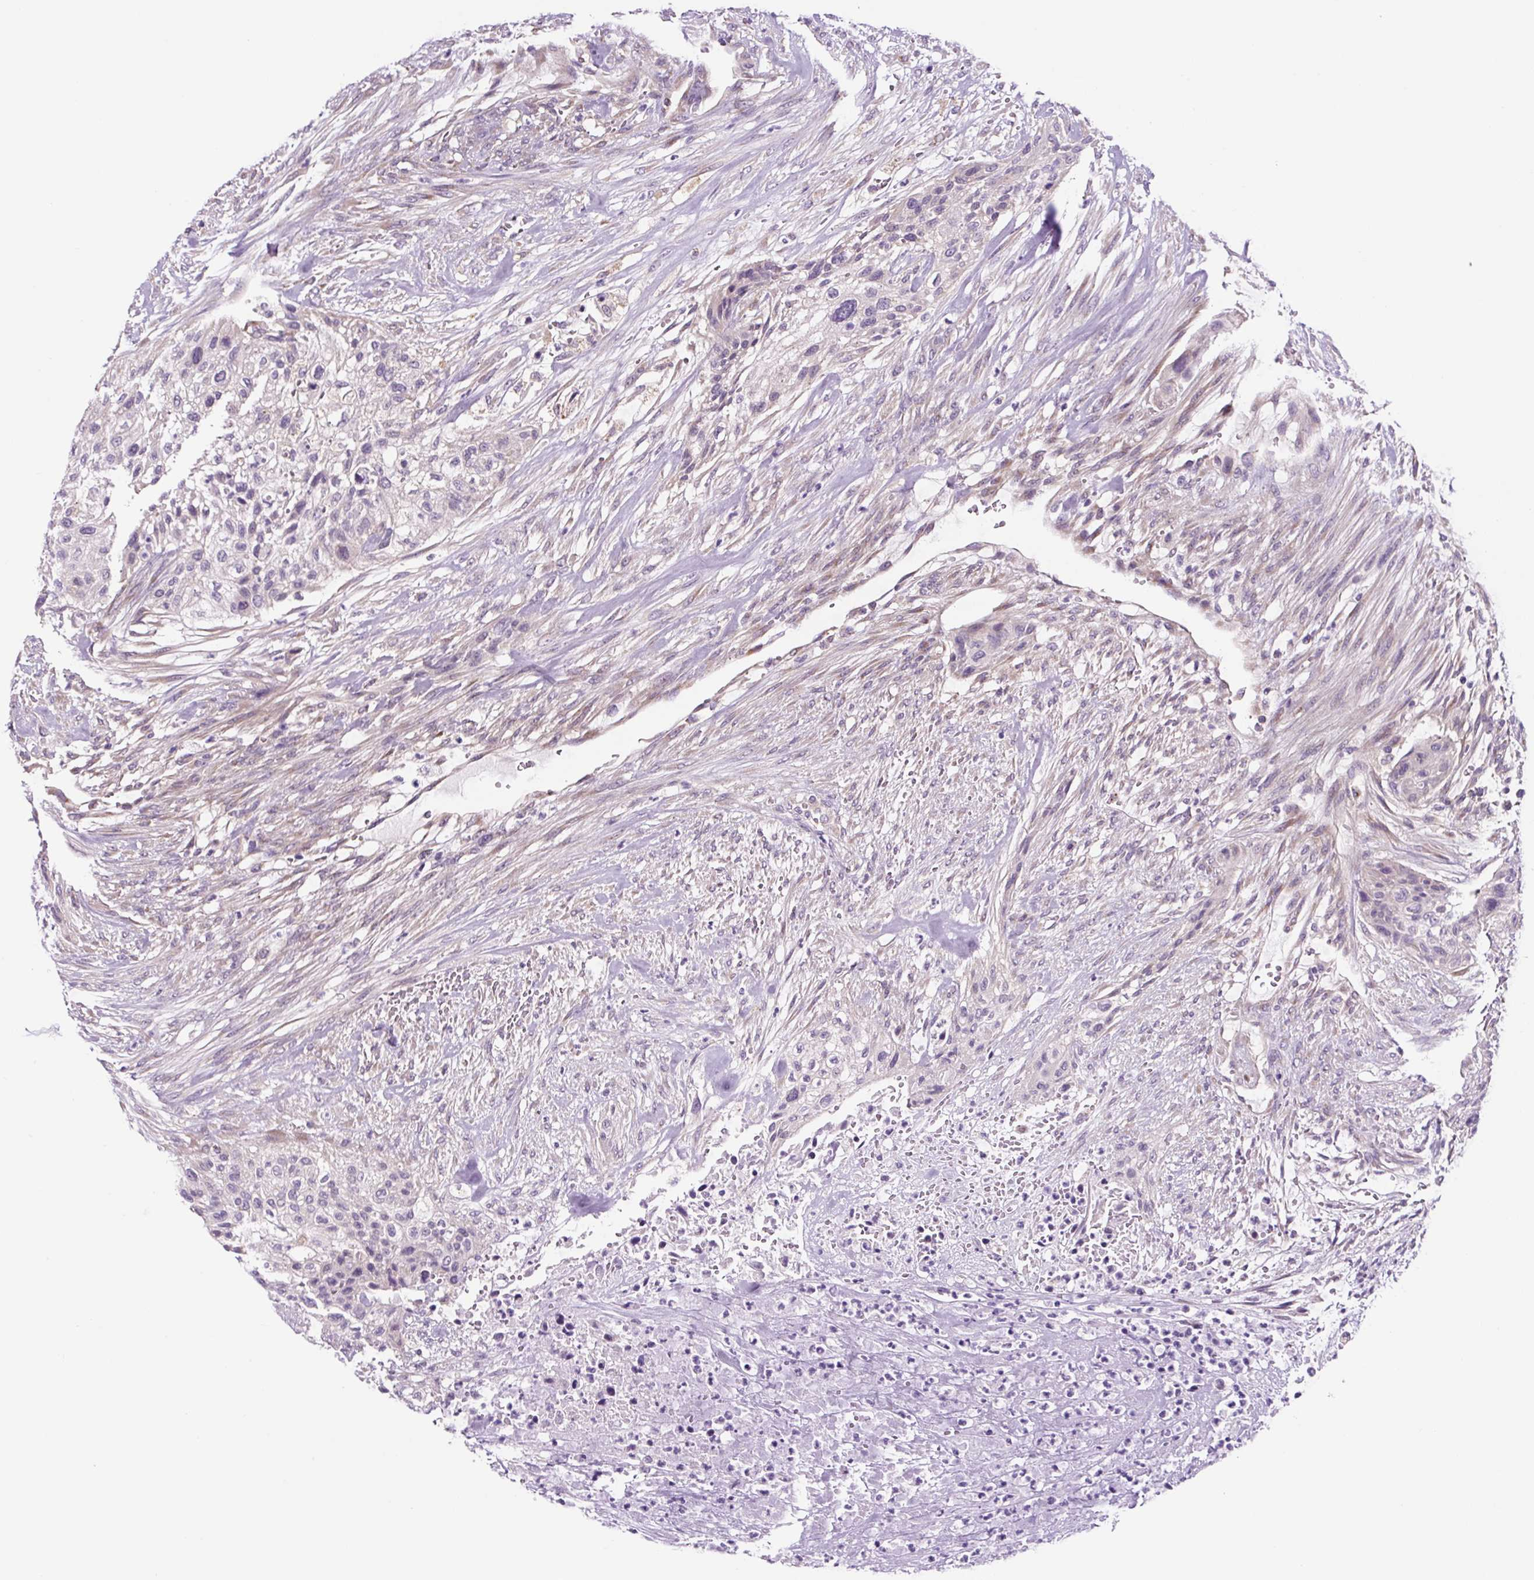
{"staining": {"intensity": "negative", "quantity": "none", "location": "none"}, "tissue": "urothelial cancer", "cell_type": "Tumor cells", "image_type": "cancer", "snomed": [{"axis": "morphology", "description": "Urothelial carcinoma, High grade"}, {"axis": "topography", "description": "Urinary bladder"}], "caption": "Tumor cells are negative for protein expression in human urothelial carcinoma (high-grade).", "gene": "GORASP1", "patient": {"sex": "male", "age": 35}}